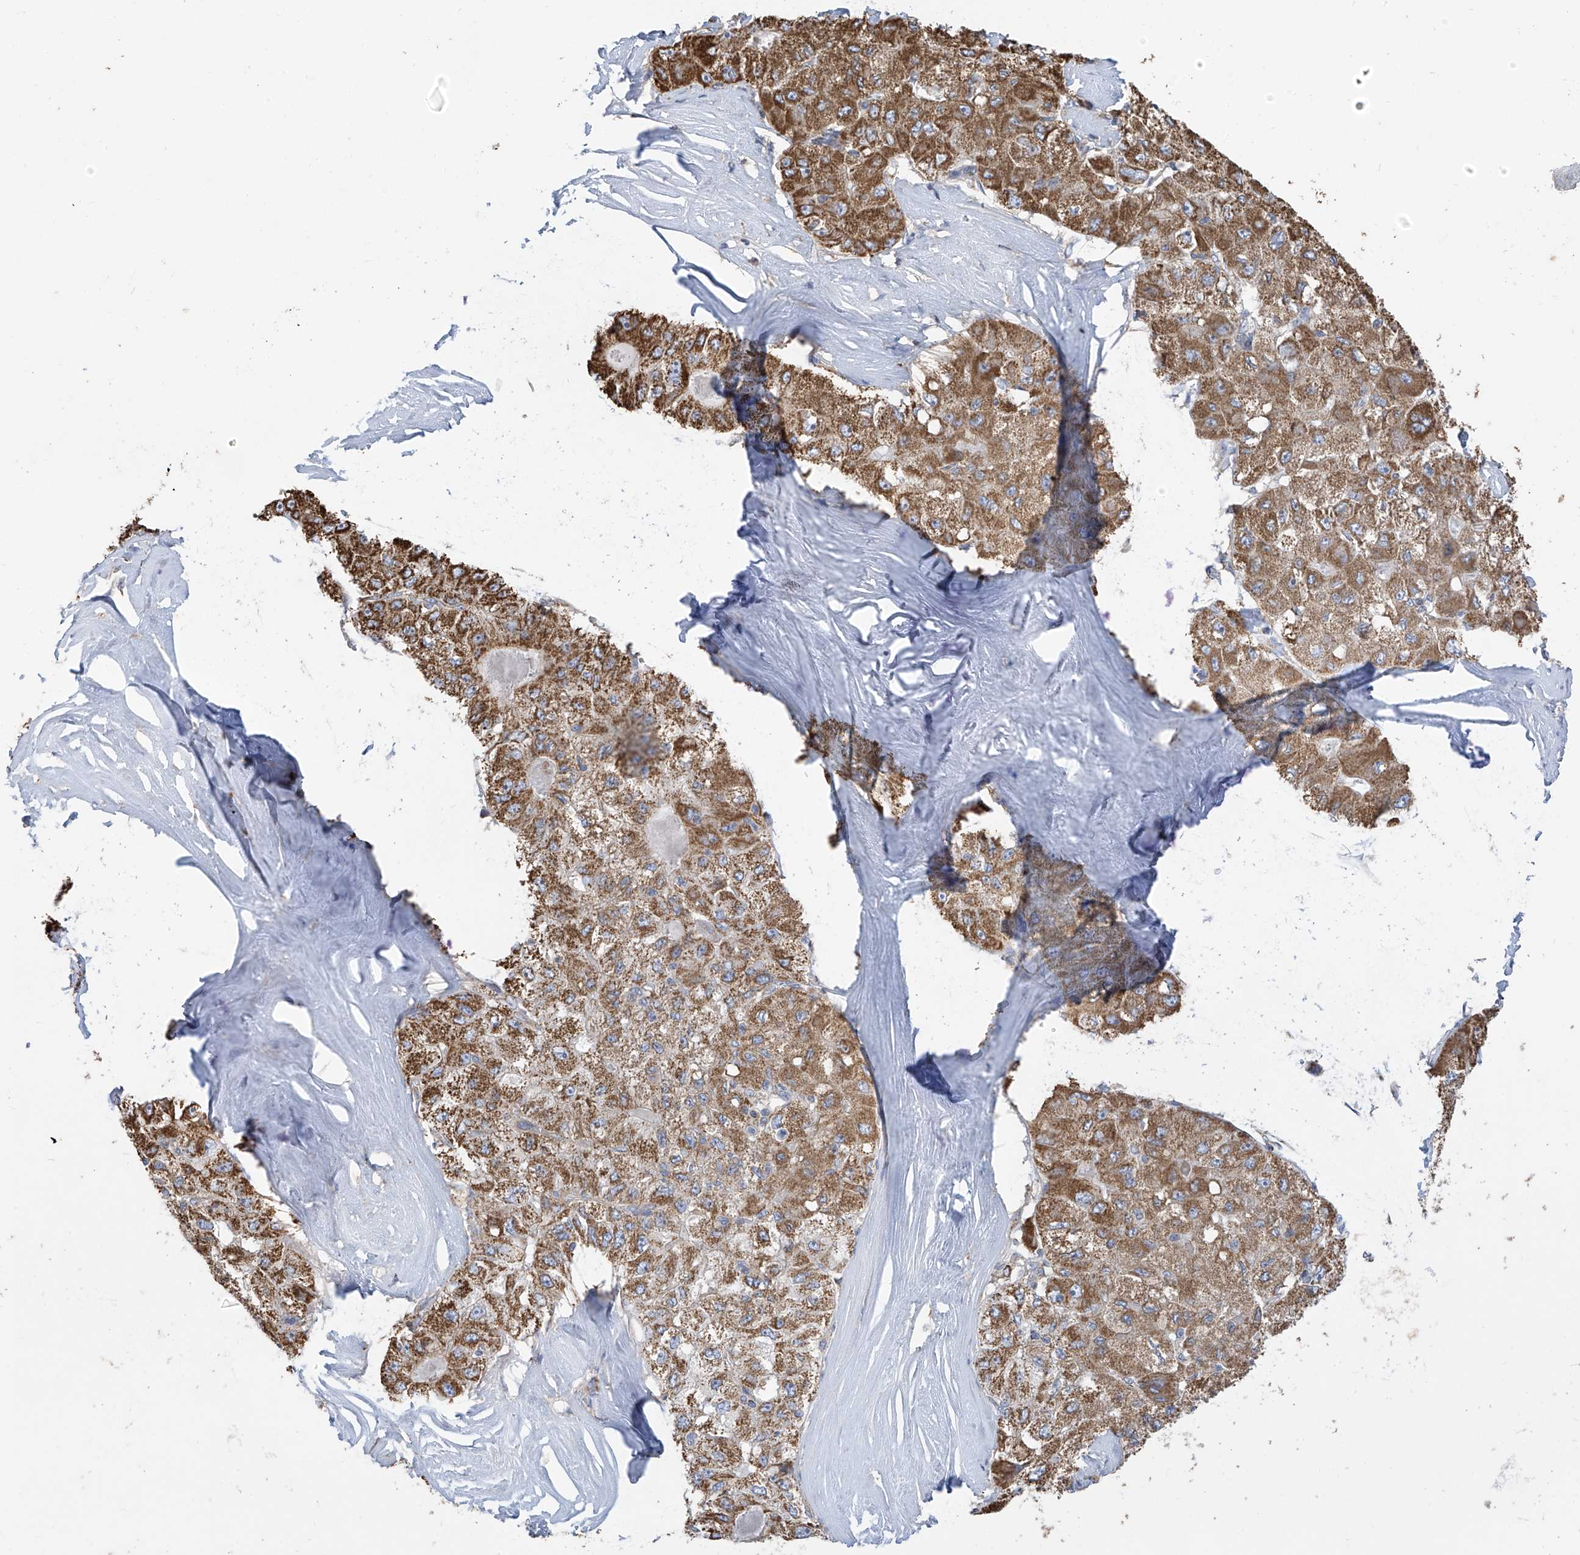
{"staining": {"intensity": "strong", "quantity": ">75%", "location": "cytoplasmic/membranous"}, "tissue": "liver cancer", "cell_type": "Tumor cells", "image_type": "cancer", "snomed": [{"axis": "morphology", "description": "Carcinoma, Hepatocellular, NOS"}, {"axis": "topography", "description": "Liver"}], "caption": "Hepatocellular carcinoma (liver) stained with DAB (3,3'-diaminobenzidine) immunohistochemistry demonstrates high levels of strong cytoplasmic/membranous positivity in approximately >75% of tumor cells.", "gene": "PNPT1", "patient": {"sex": "male", "age": 80}}